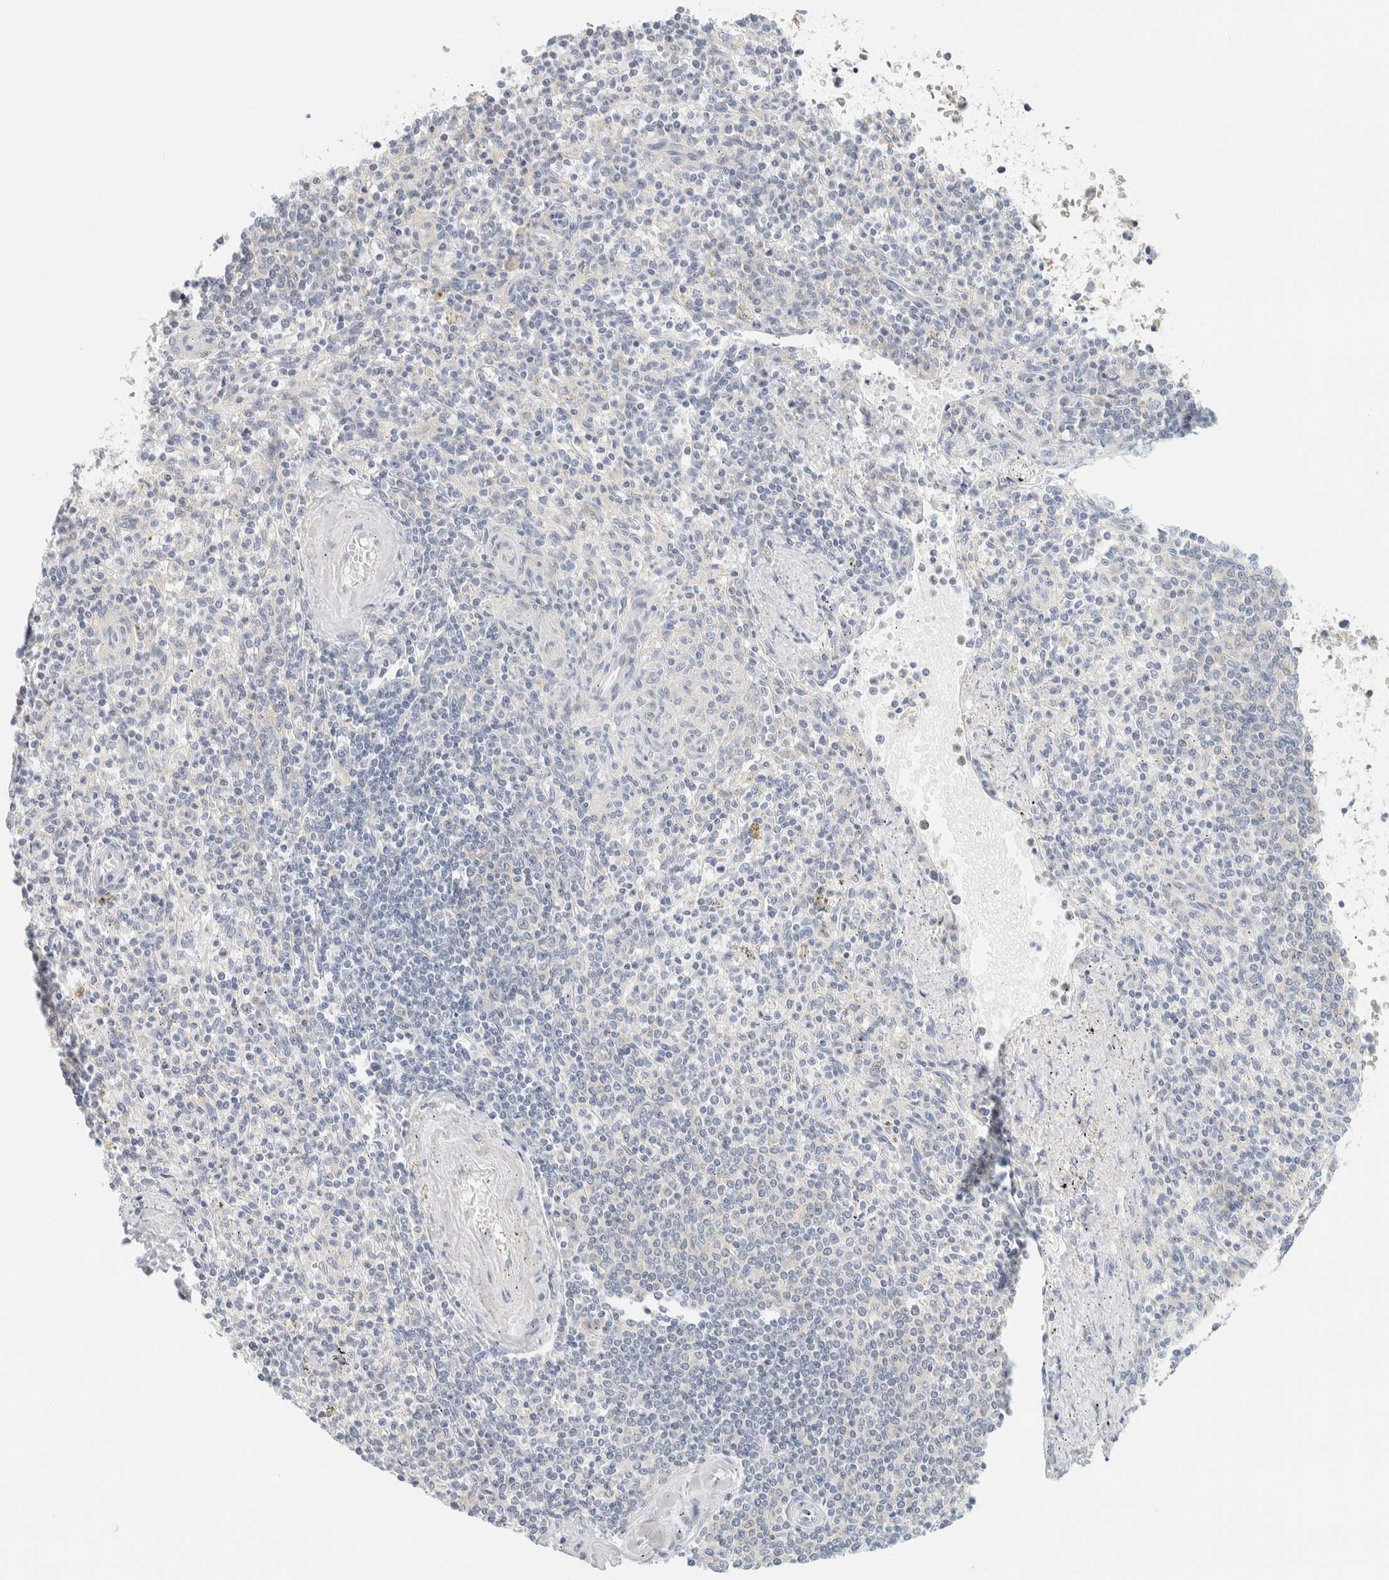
{"staining": {"intensity": "negative", "quantity": "none", "location": "none"}, "tissue": "spleen", "cell_type": "Cells in red pulp", "image_type": "normal", "snomed": [{"axis": "morphology", "description": "Normal tissue, NOS"}, {"axis": "topography", "description": "Spleen"}], "caption": "Immunohistochemistry (IHC) micrograph of normal human spleen stained for a protein (brown), which exhibits no staining in cells in red pulp. (DAB (3,3'-diaminobenzidine) immunohistochemistry (IHC) visualized using brightfield microscopy, high magnification).", "gene": "AARSD1", "patient": {"sex": "male", "age": 72}}